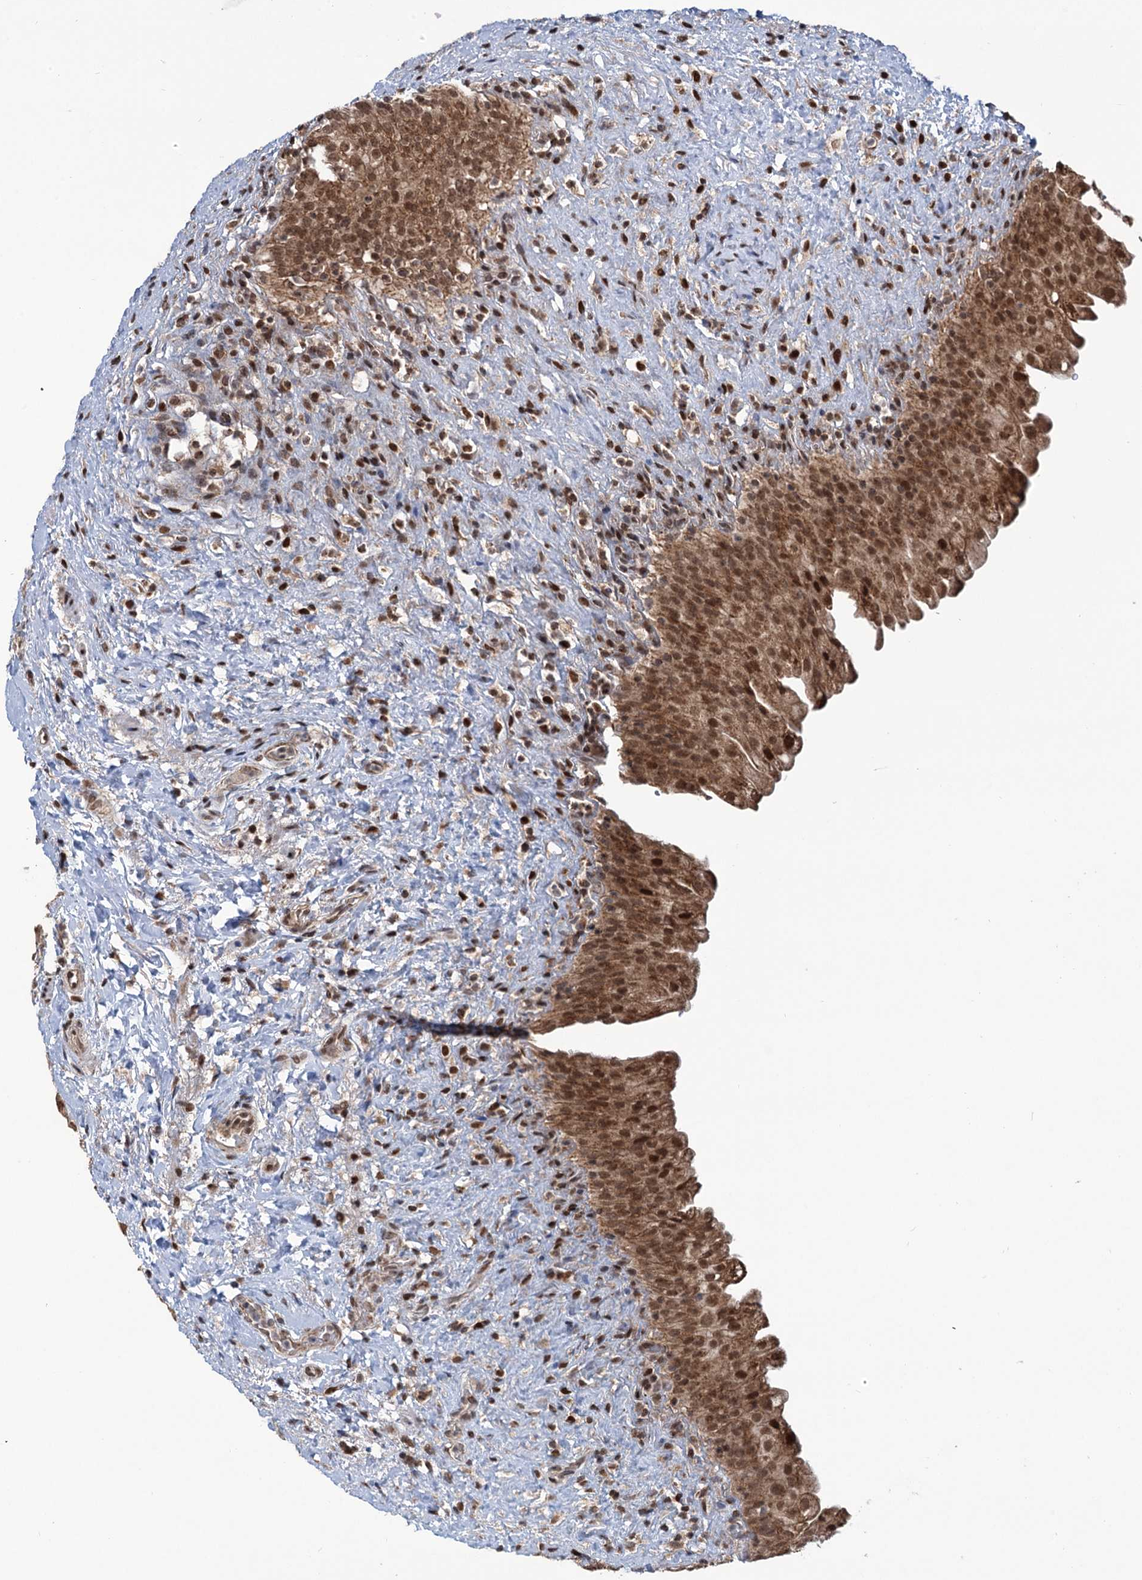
{"staining": {"intensity": "moderate", "quantity": ">75%", "location": "cytoplasmic/membranous,nuclear"}, "tissue": "urinary bladder", "cell_type": "Urothelial cells", "image_type": "normal", "snomed": [{"axis": "morphology", "description": "Normal tissue, NOS"}, {"axis": "topography", "description": "Urinary bladder"}], "caption": "Immunohistochemical staining of benign urinary bladder displays medium levels of moderate cytoplasmic/membranous,nuclear positivity in about >75% of urothelial cells. (IHC, brightfield microscopy, high magnification).", "gene": "PHC3", "patient": {"sex": "female", "age": 27}}